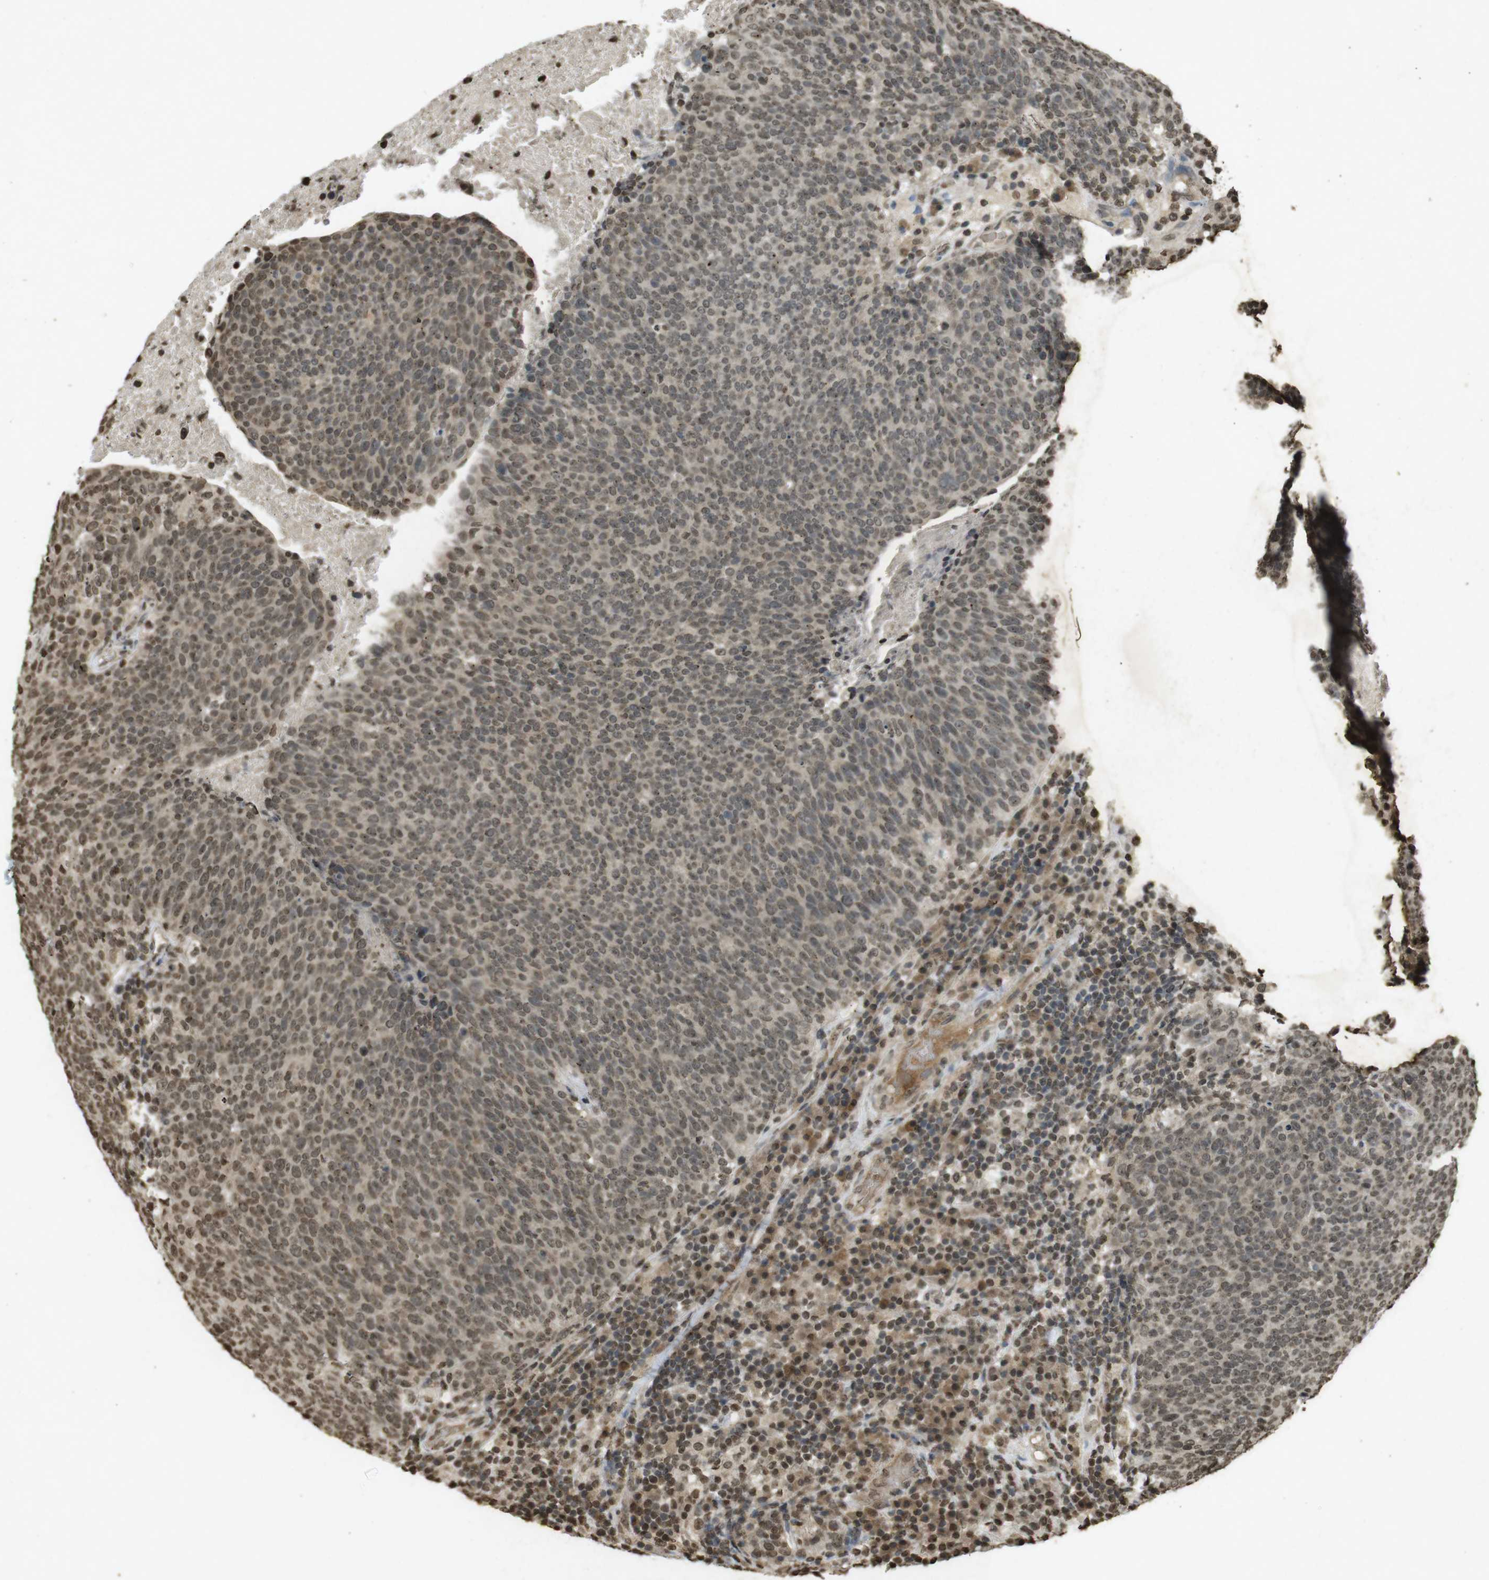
{"staining": {"intensity": "moderate", "quantity": ">75%", "location": "cytoplasmic/membranous,nuclear"}, "tissue": "head and neck cancer", "cell_type": "Tumor cells", "image_type": "cancer", "snomed": [{"axis": "morphology", "description": "Squamous cell carcinoma, NOS"}, {"axis": "morphology", "description": "Squamous cell carcinoma, metastatic, NOS"}, {"axis": "topography", "description": "Lymph node"}, {"axis": "topography", "description": "Head-Neck"}], "caption": "IHC (DAB (3,3'-diaminobenzidine)) staining of human head and neck squamous cell carcinoma displays moderate cytoplasmic/membranous and nuclear protein staining in approximately >75% of tumor cells.", "gene": "ORC4", "patient": {"sex": "male", "age": 62}}